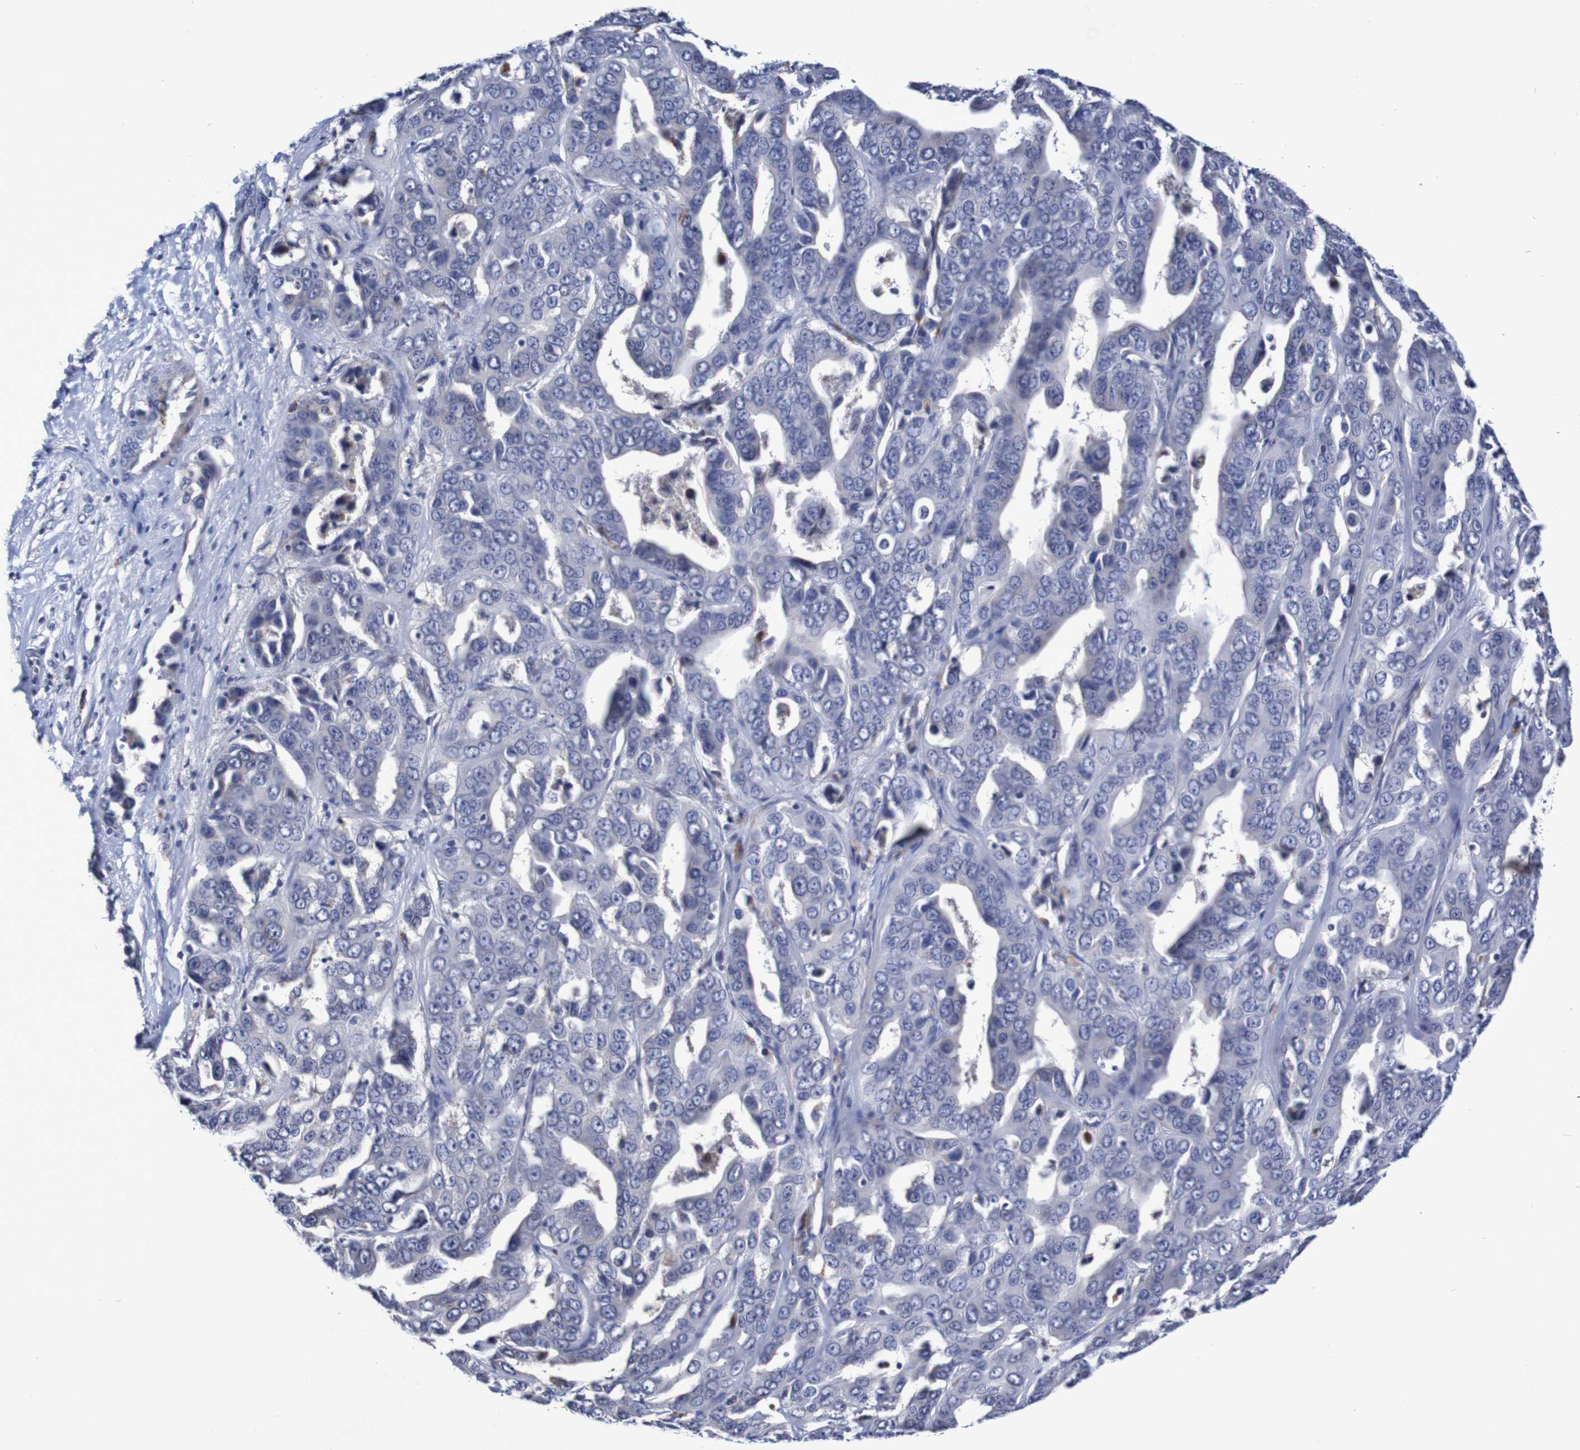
{"staining": {"intensity": "negative", "quantity": "none", "location": "none"}, "tissue": "liver cancer", "cell_type": "Tumor cells", "image_type": "cancer", "snomed": [{"axis": "morphology", "description": "Cholangiocarcinoma"}, {"axis": "topography", "description": "Liver"}], "caption": "Photomicrograph shows no protein staining in tumor cells of liver cancer tissue.", "gene": "ACVR1C", "patient": {"sex": "female", "age": 52}}